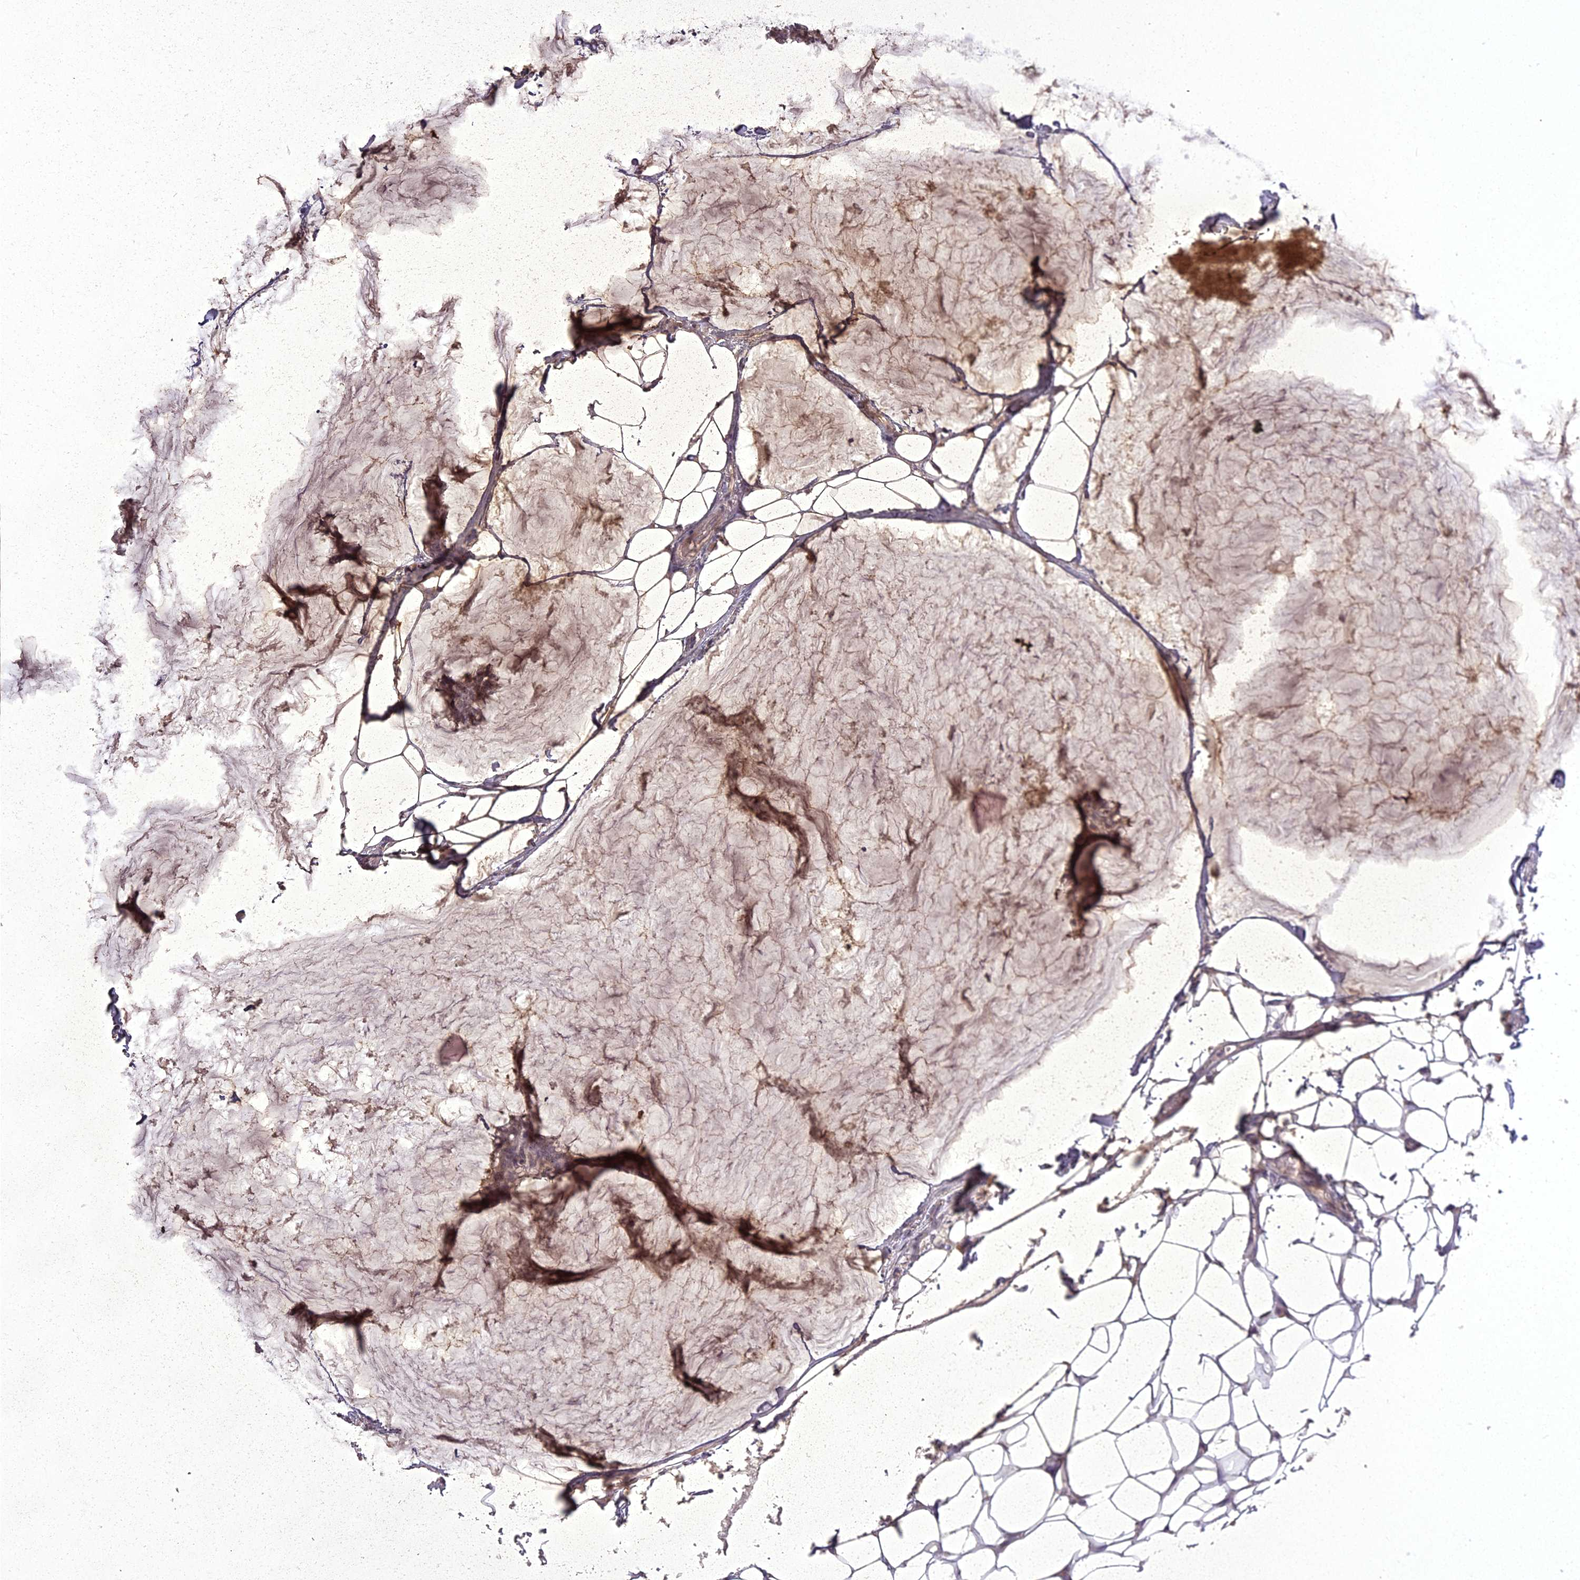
{"staining": {"intensity": "strong", "quantity": ">75%", "location": "cytoplasmic/membranous"}, "tissue": "breast cancer", "cell_type": "Tumor cells", "image_type": "cancer", "snomed": [{"axis": "morphology", "description": "Duct carcinoma"}, {"axis": "topography", "description": "Breast"}], "caption": "IHC histopathology image of neoplastic tissue: human infiltrating ductal carcinoma (breast) stained using IHC demonstrates high levels of strong protein expression localized specifically in the cytoplasmic/membranous of tumor cells, appearing as a cytoplasmic/membranous brown color.", "gene": "ING5", "patient": {"sex": "female", "age": 93}}